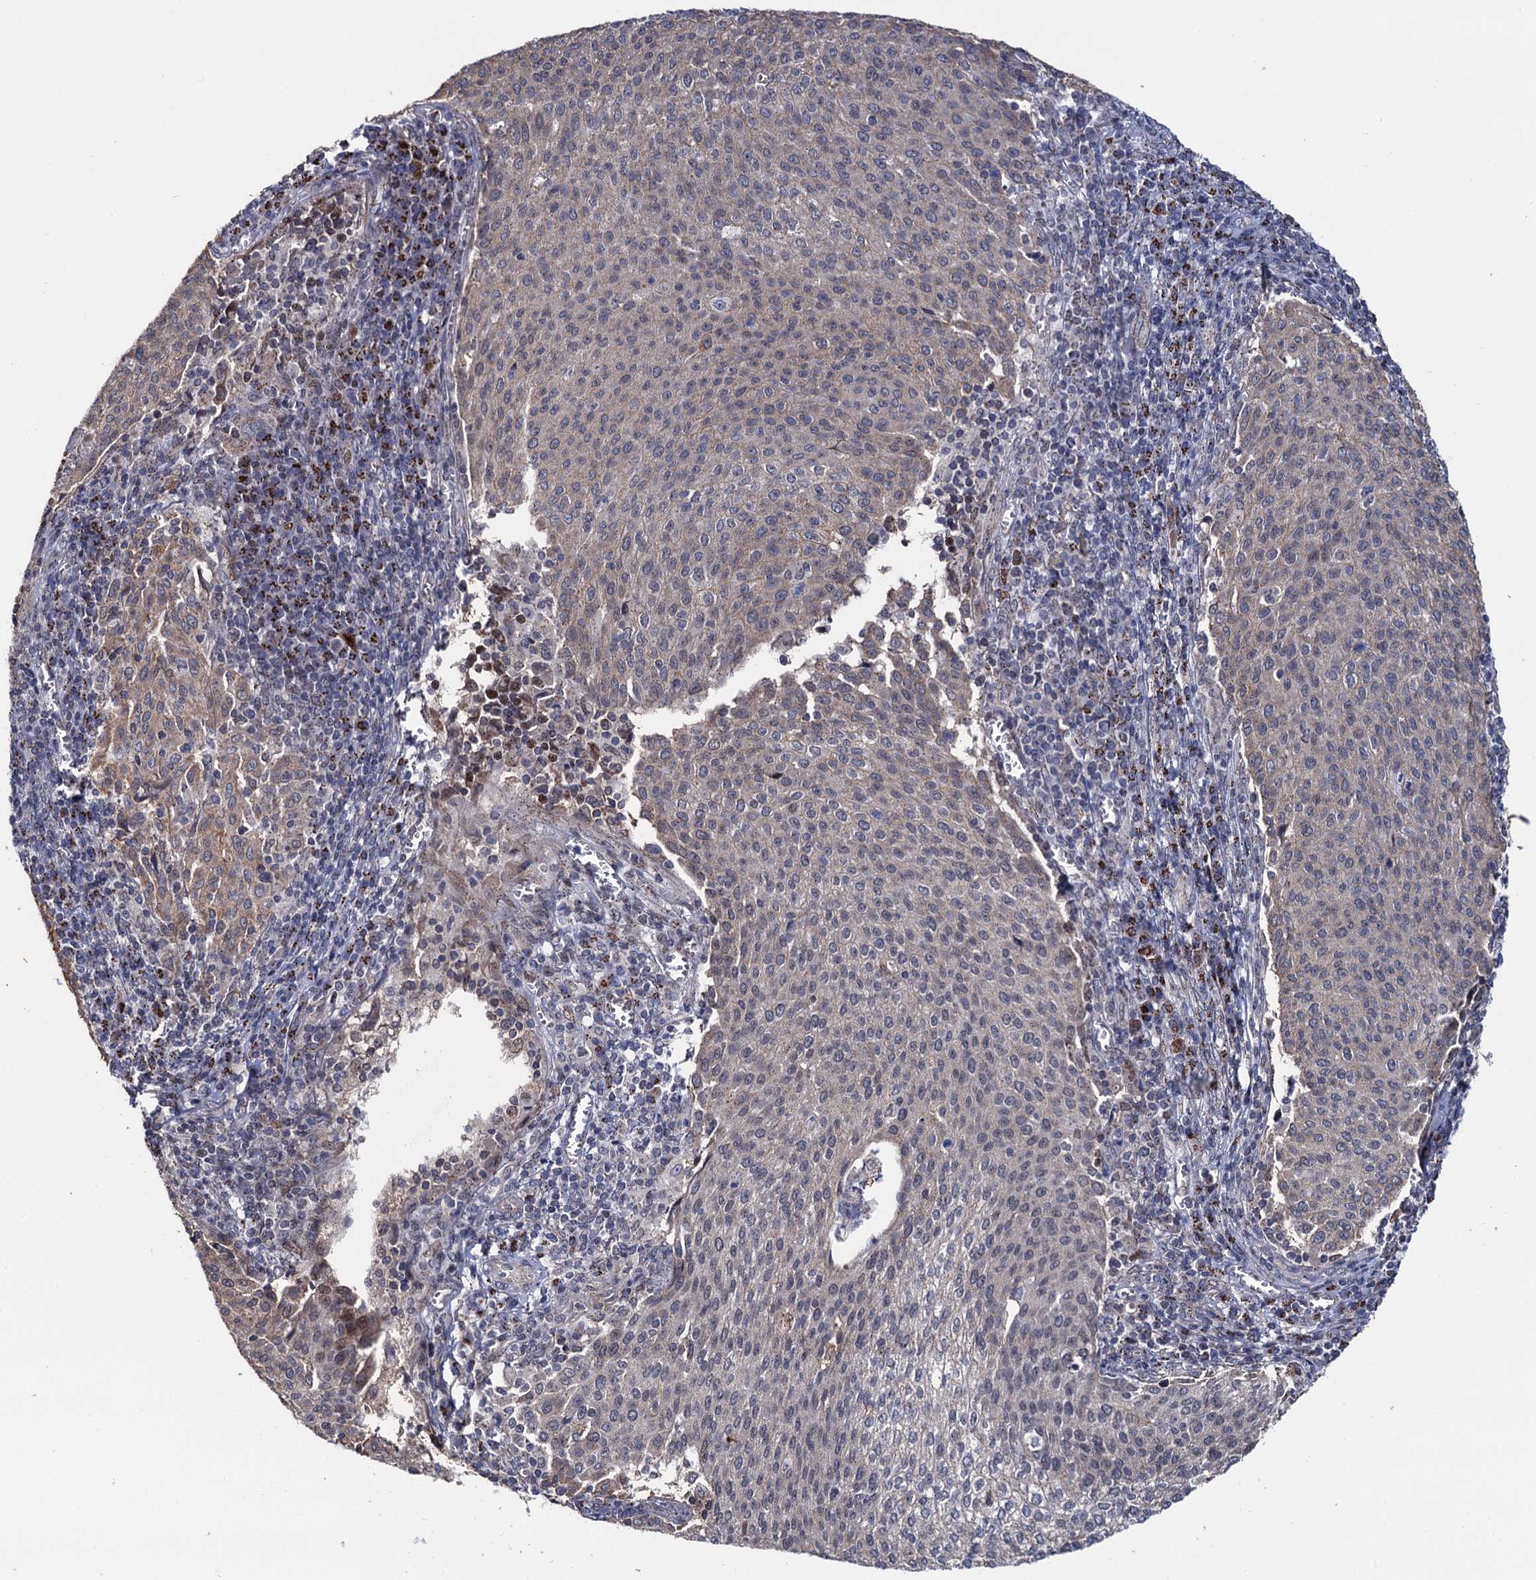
{"staining": {"intensity": "weak", "quantity": "<25%", "location": "cytoplasmic/membranous"}, "tissue": "cervical cancer", "cell_type": "Tumor cells", "image_type": "cancer", "snomed": [{"axis": "morphology", "description": "Squamous cell carcinoma, NOS"}, {"axis": "topography", "description": "Cervix"}], "caption": "Immunohistochemical staining of cervical cancer reveals no significant positivity in tumor cells. (Stains: DAB IHC with hematoxylin counter stain, Microscopy: brightfield microscopy at high magnification).", "gene": "THAP2", "patient": {"sex": "female", "age": 46}}